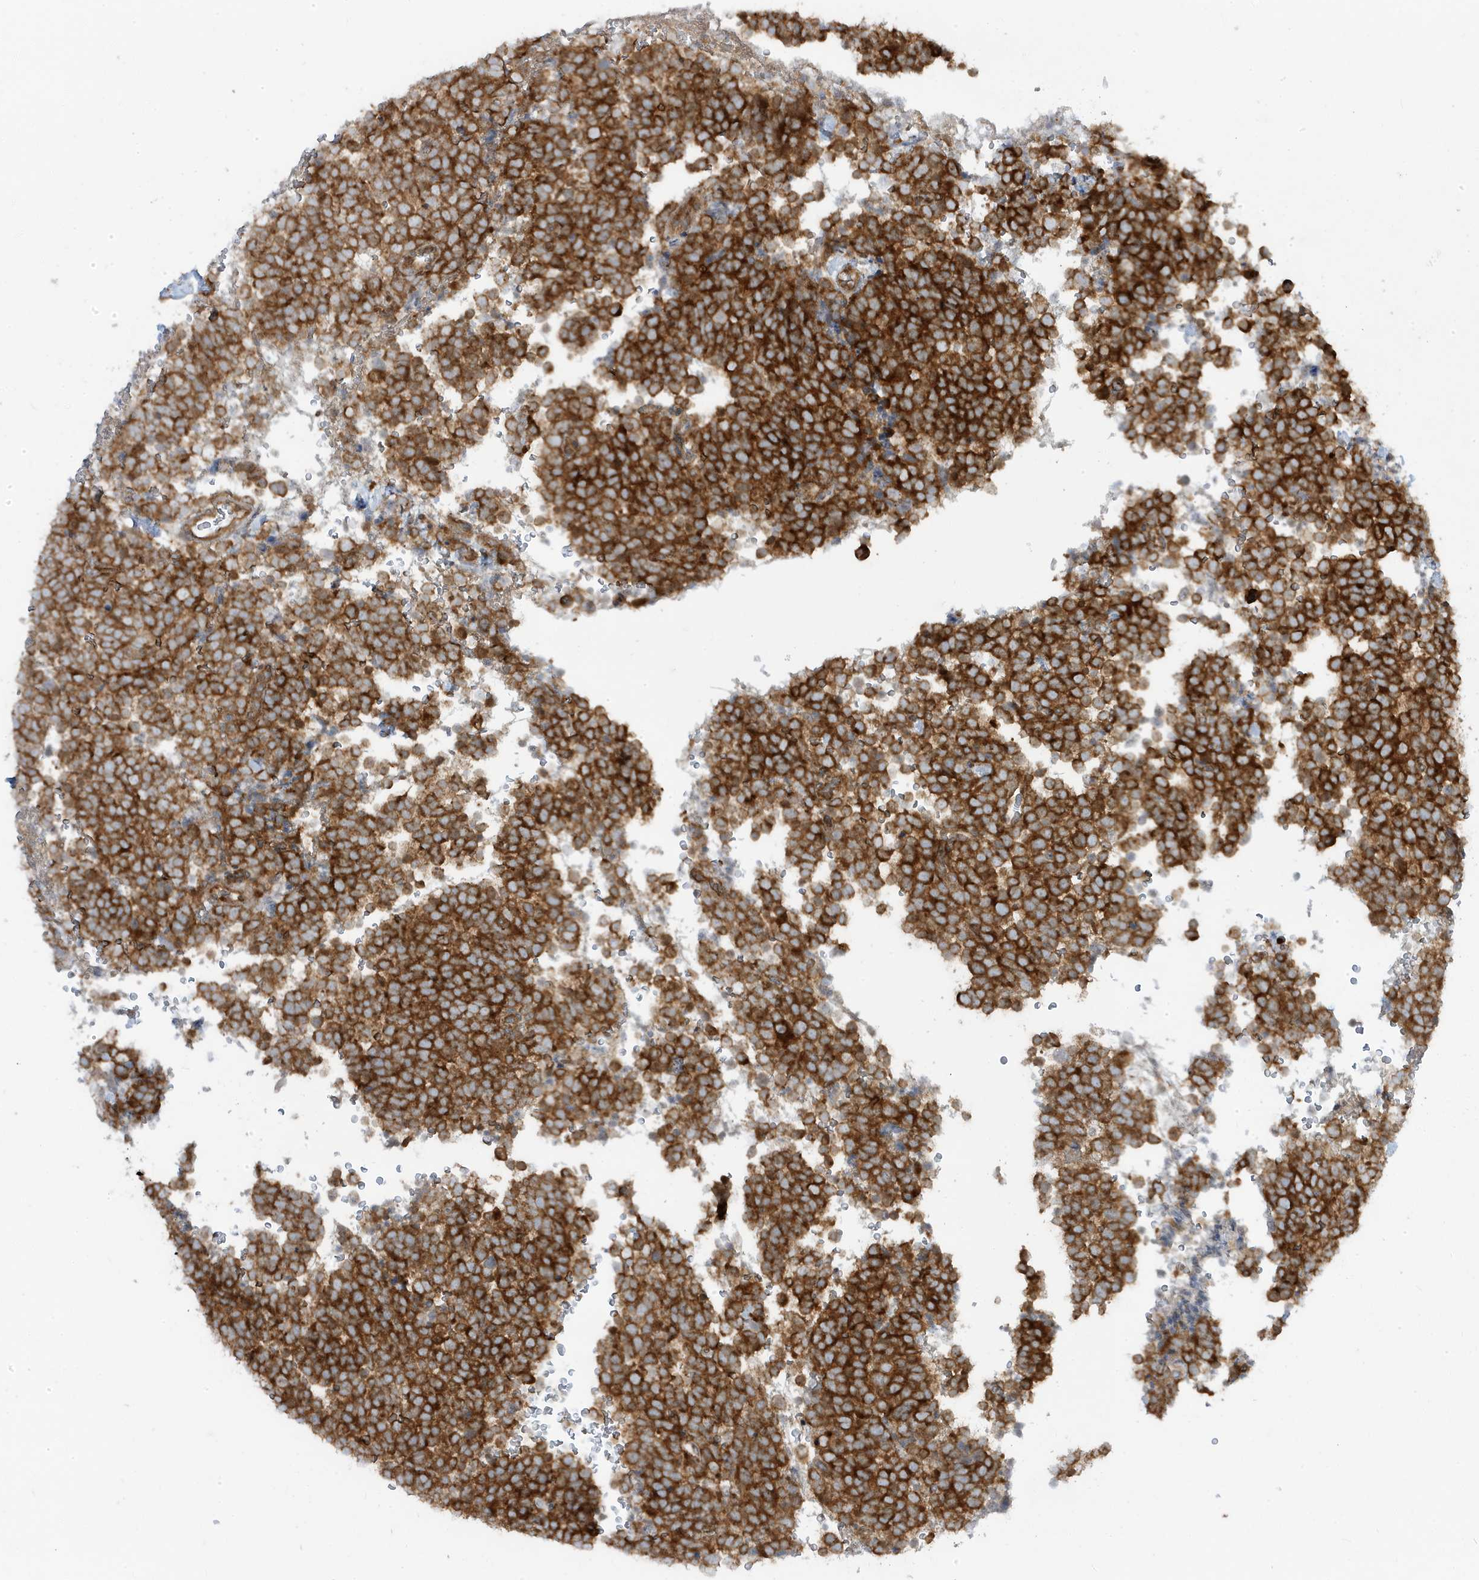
{"staining": {"intensity": "strong", "quantity": ">75%", "location": "cytoplasmic/membranous"}, "tissue": "urothelial cancer", "cell_type": "Tumor cells", "image_type": "cancer", "snomed": [{"axis": "morphology", "description": "Urothelial carcinoma, High grade"}, {"axis": "topography", "description": "Urinary bladder"}], "caption": "A high amount of strong cytoplasmic/membranous expression is seen in about >75% of tumor cells in urothelial cancer tissue. The protein is stained brown, and the nuclei are stained in blue (DAB (3,3'-diaminobenzidine) IHC with brightfield microscopy, high magnification).", "gene": "STAM", "patient": {"sex": "female", "age": 82}}